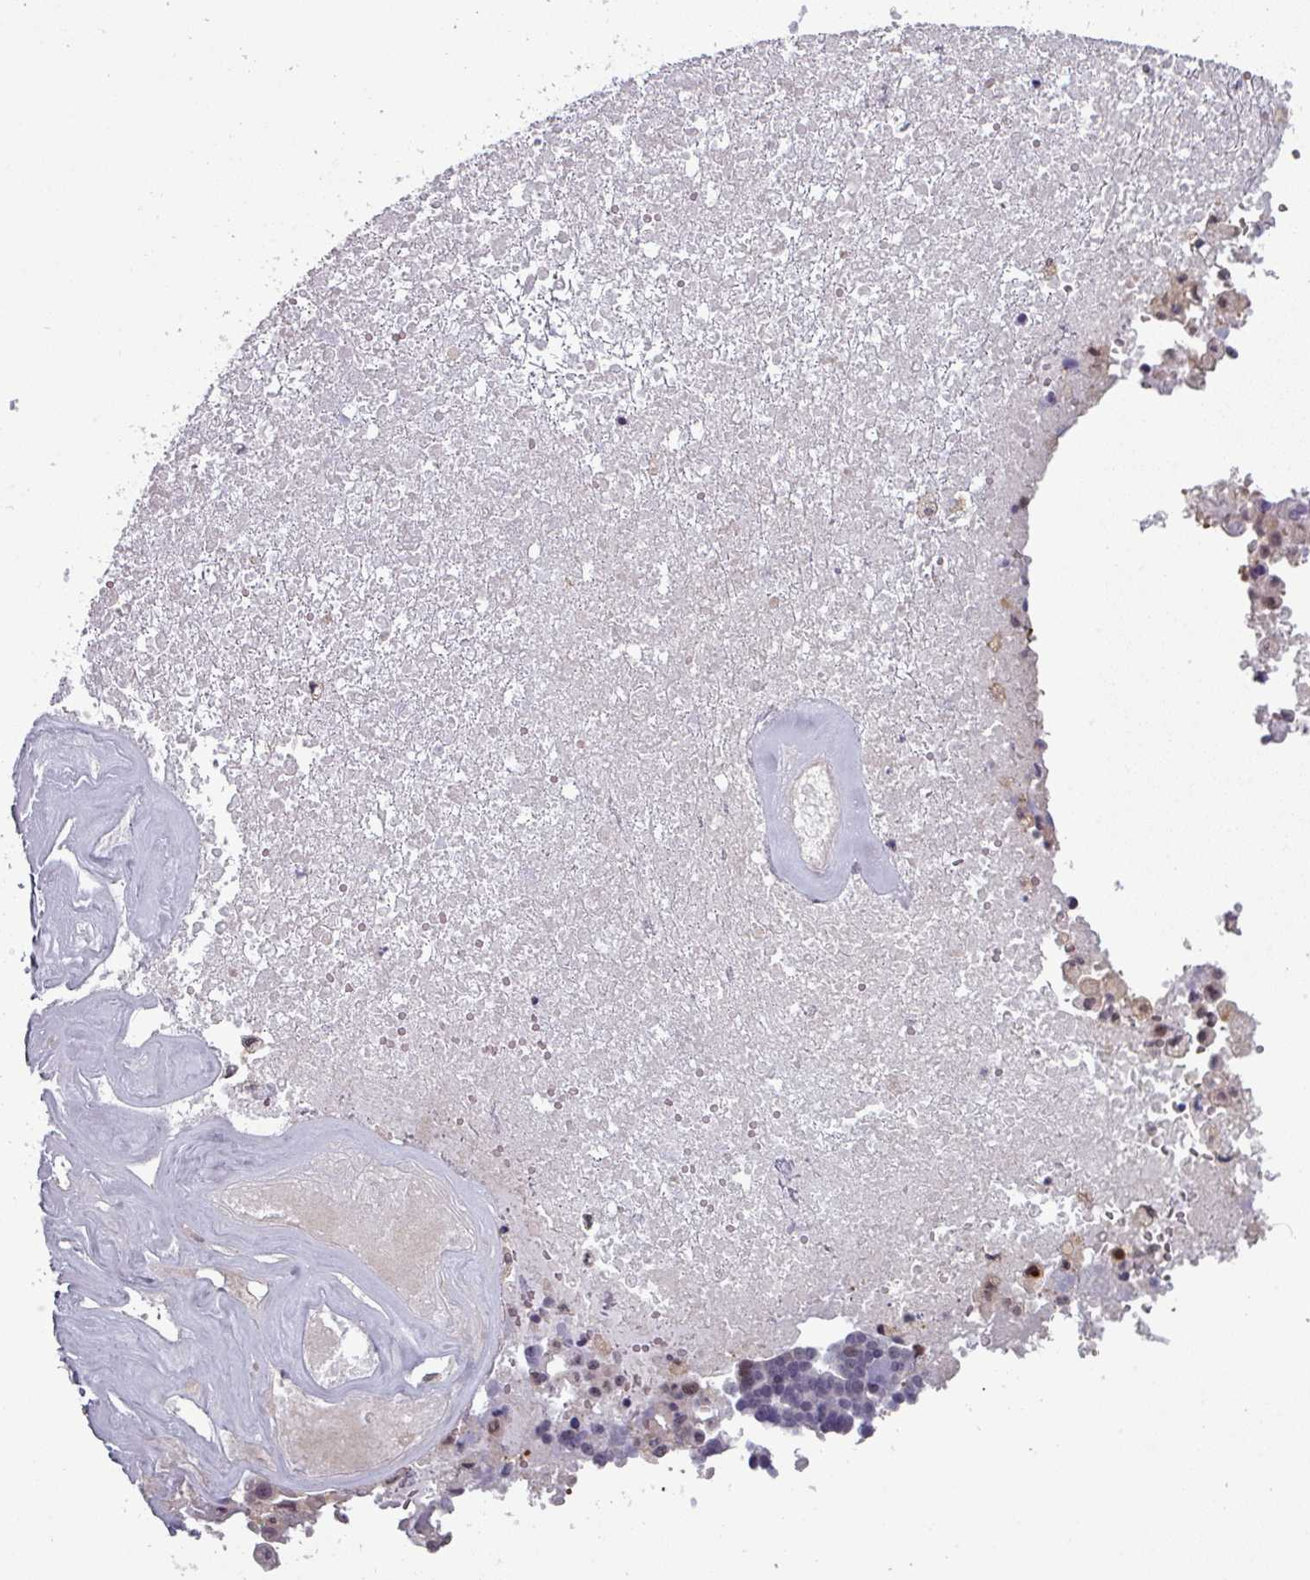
{"staining": {"intensity": "weak", "quantity": "<25%", "location": "cytoplasmic/membranous,nuclear"}, "tissue": "ovarian cancer", "cell_type": "Tumor cells", "image_type": "cancer", "snomed": [{"axis": "morphology", "description": "Cystadenocarcinoma, serous, NOS"}, {"axis": "topography", "description": "Ovary"}], "caption": "Protein analysis of ovarian serous cystadenocarcinoma reveals no significant positivity in tumor cells. (Immunohistochemistry (ihc), brightfield microscopy, high magnification).", "gene": "PRAMEF12", "patient": {"sex": "female", "age": 59}}